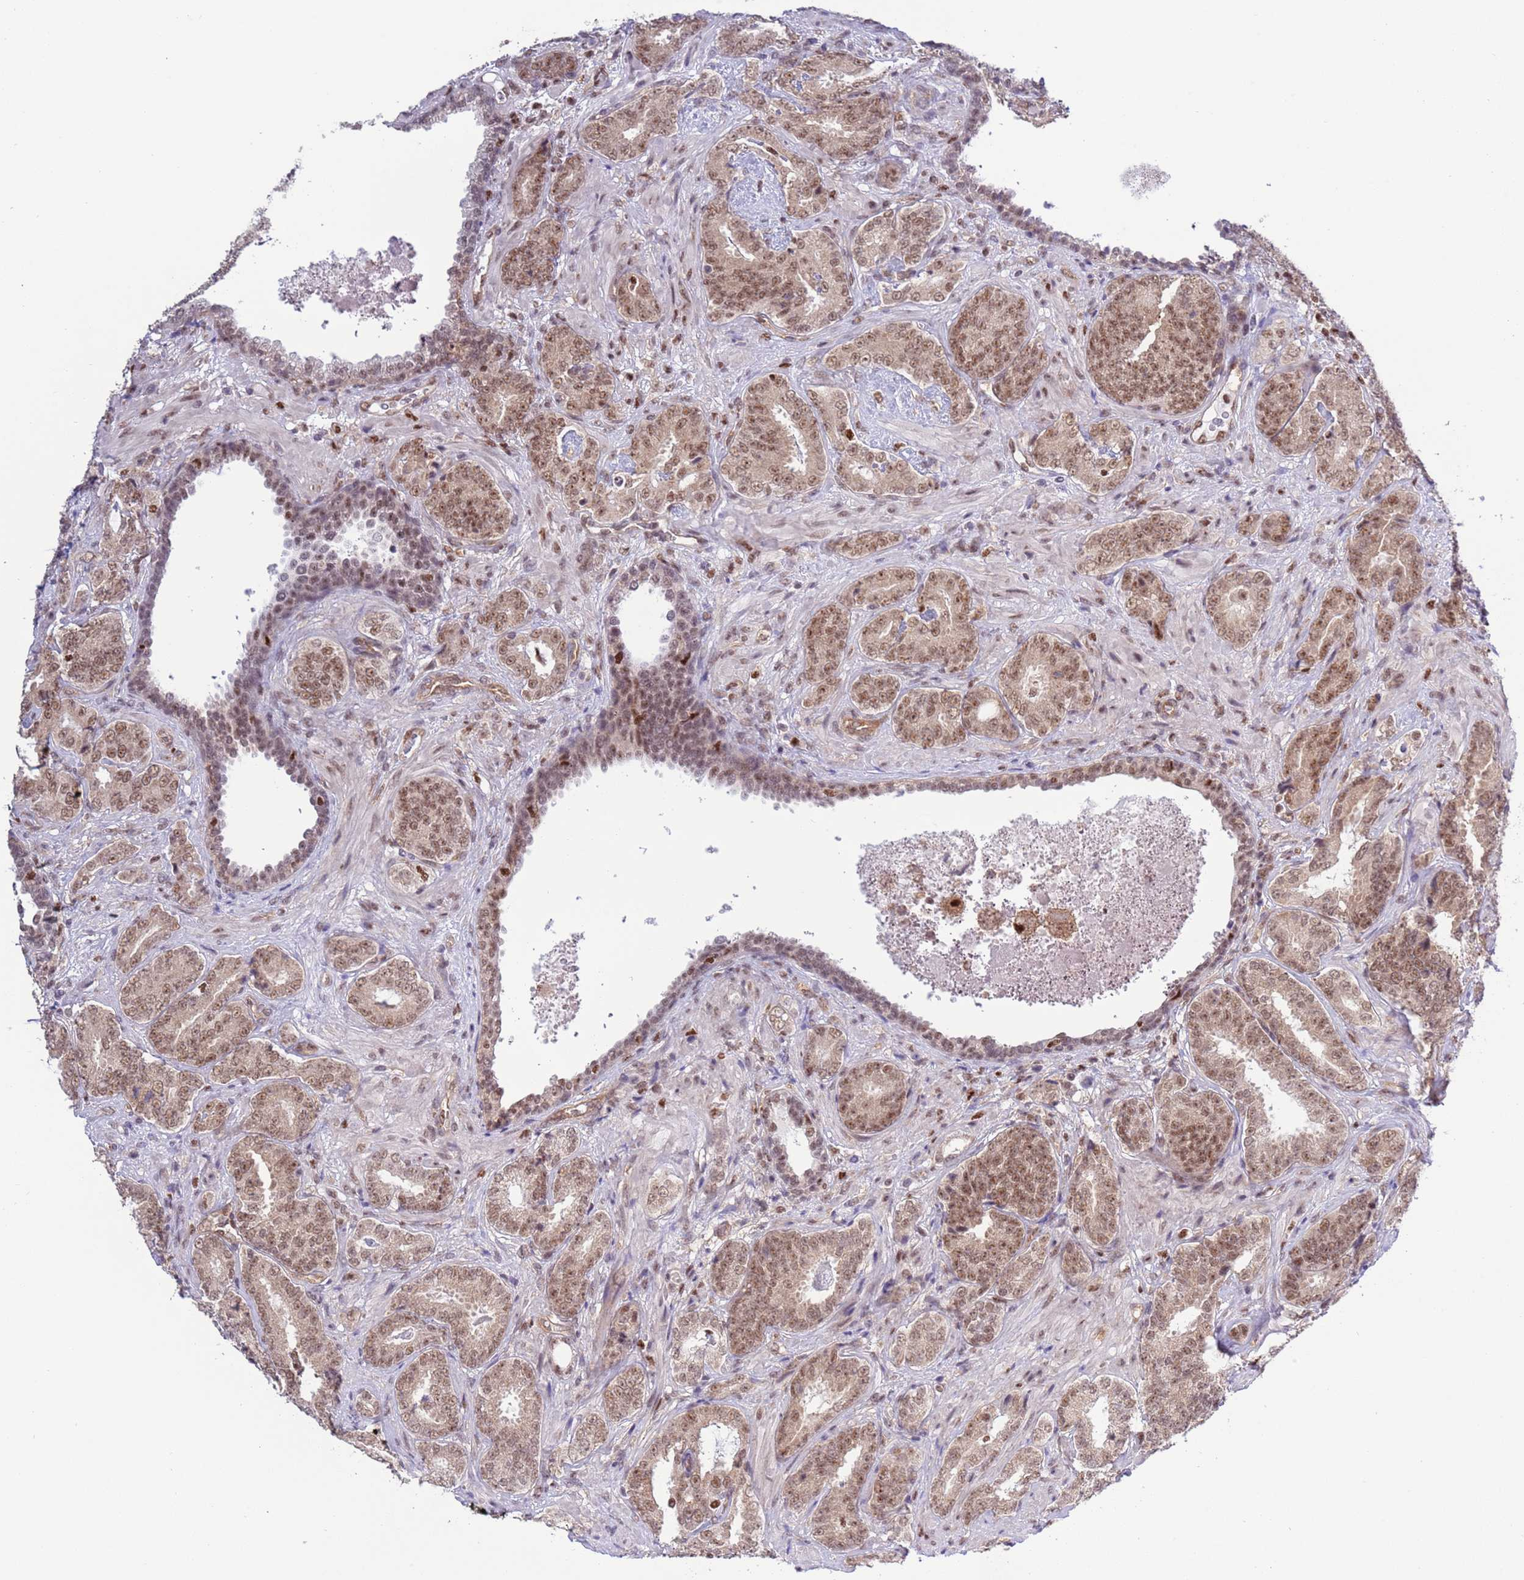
{"staining": {"intensity": "moderate", "quantity": ">75%", "location": "nuclear"}, "tissue": "prostate cancer", "cell_type": "Tumor cells", "image_type": "cancer", "snomed": [{"axis": "morphology", "description": "Adenocarcinoma, High grade"}, {"axis": "topography", "description": "Prostate"}], "caption": "Prostate cancer (adenocarcinoma (high-grade)) stained for a protein (brown) displays moderate nuclear positive expression in about >75% of tumor cells.", "gene": "PRPF6", "patient": {"sex": "male", "age": 71}}